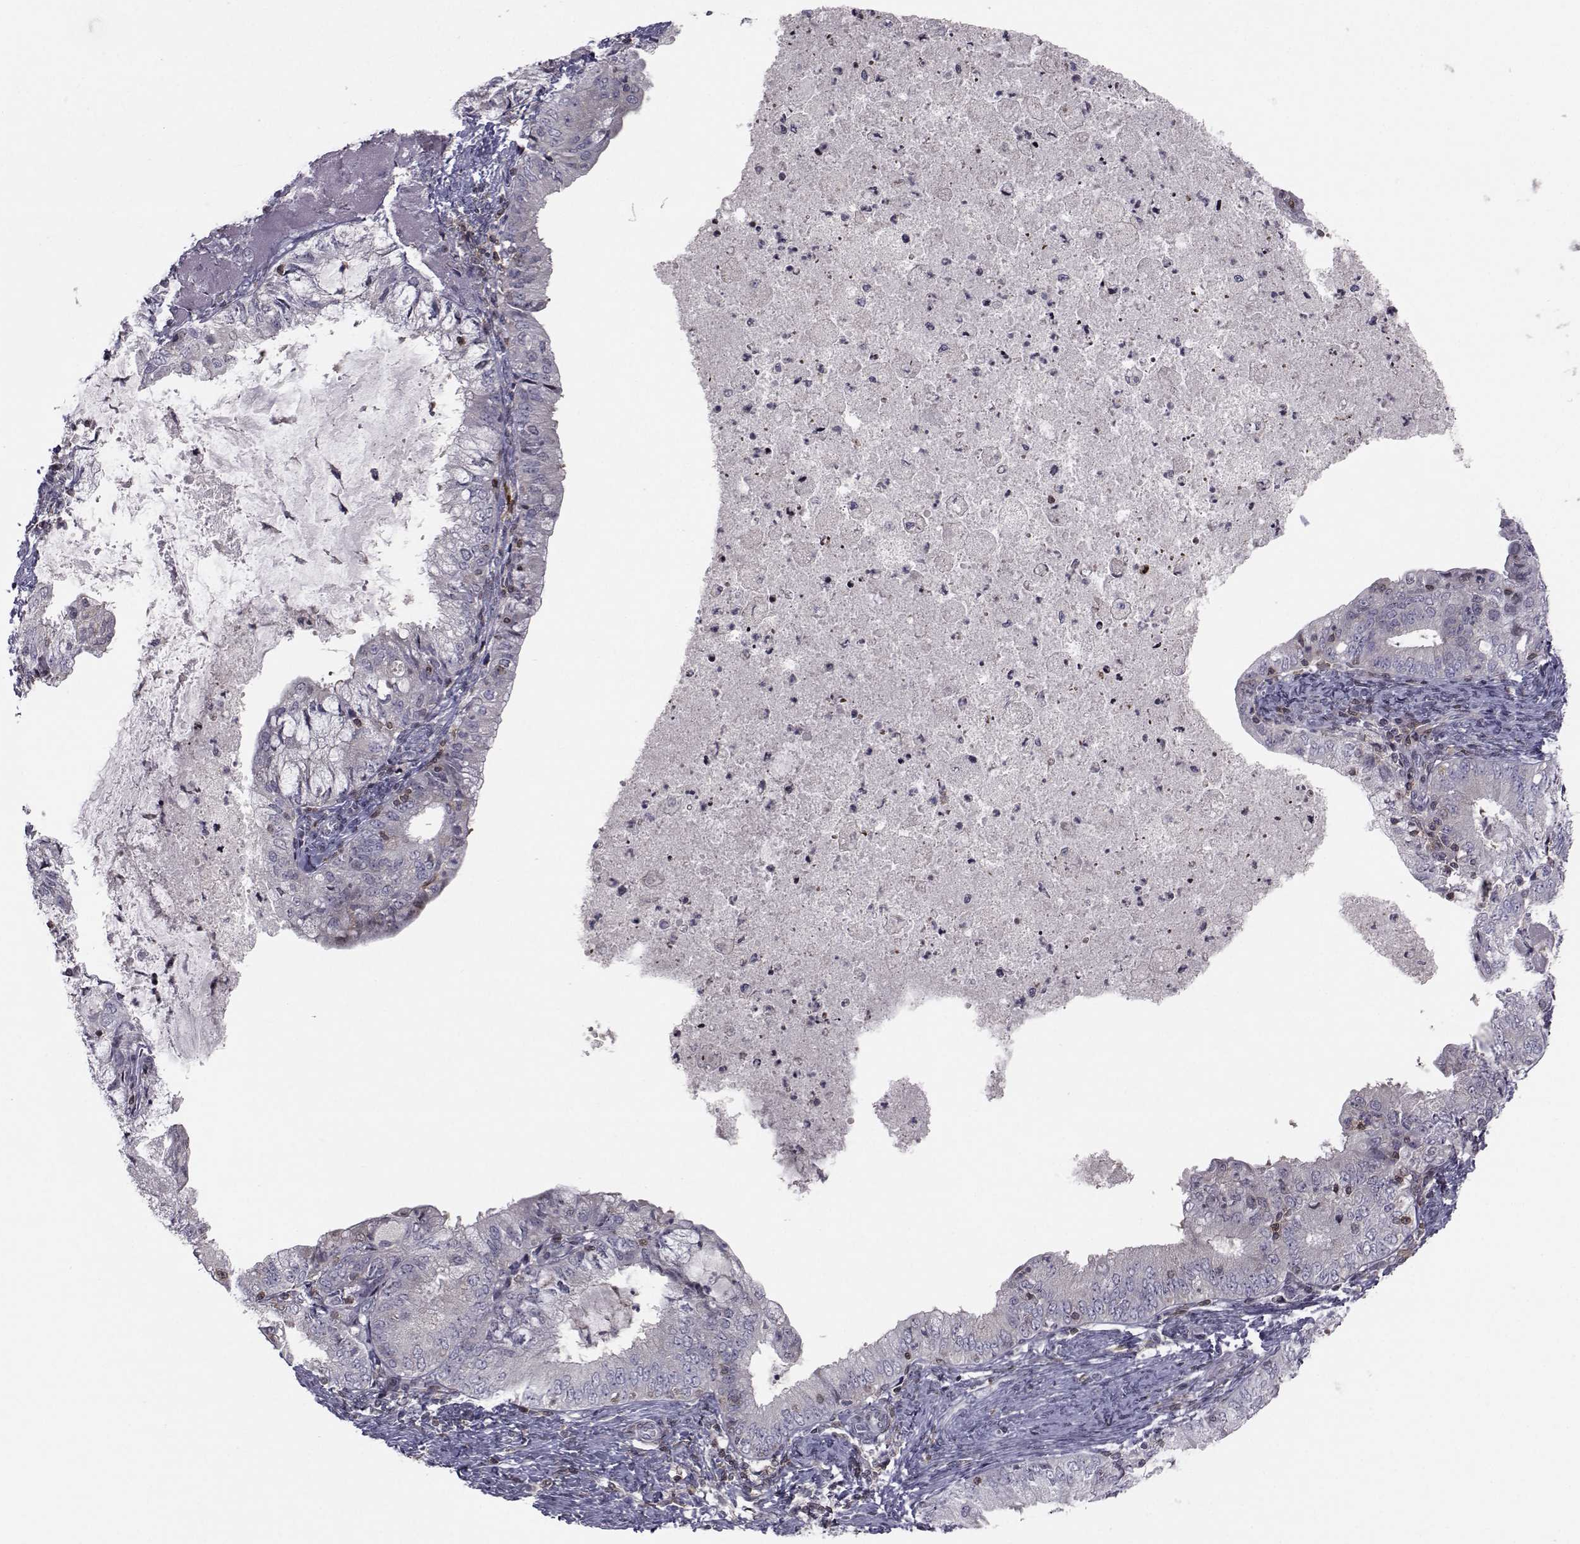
{"staining": {"intensity": "negative", "quantity": "none", "location": "none"}, "tissue": "endometrial cancer", "cell_type": "Tumor cells", "image_type": "cancer", "snomed": [{"axis": "morphology", "description": "Adenocarcinoma, NOS"}, {"axis": "topography", "description": "Endometrium"}], "caption": "This is an IHC micrograph of human endometrial cancer. There is no positivity in tumor cells.", "gene": "PCP4L1", "patient": {"sex": "female", "age": 57}}